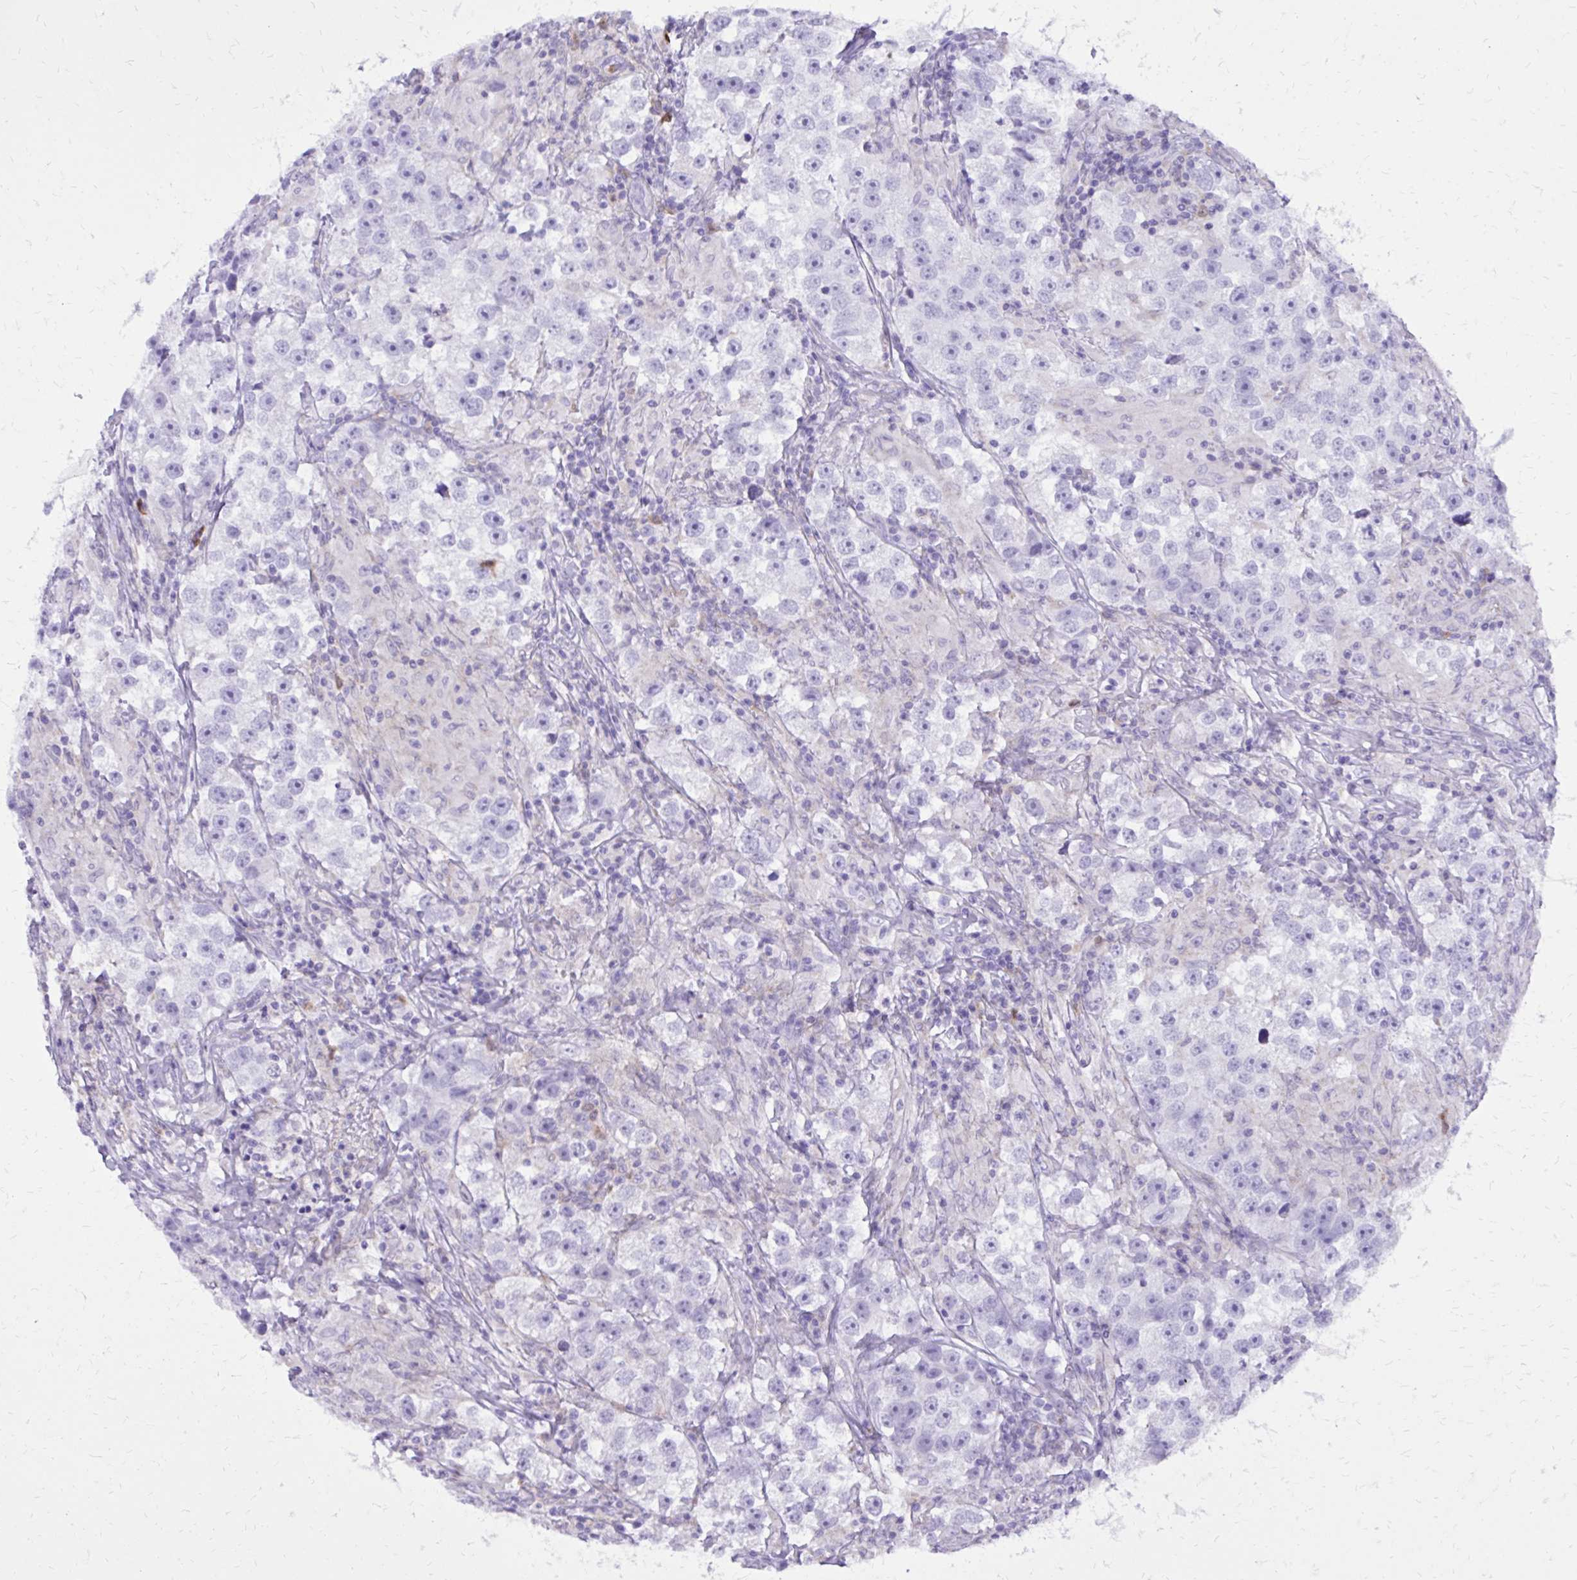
{"staining": {"intensity": "negative", "quantity": "none", "location": "none"}, "tissue": "testis cancer", "cell_type": "Tumor cells", "image_type": "cancer", "snomed": [{"axis": "morphology", "description": "Seminoma, NOS"}, {"axis": "topography", "description": "Testis"}], "caption": "Testis cancer (seminoma) was stained to show a protein in brown. There is no significant expression in tumor cells. (DAB (3,3'-diaminobenzidine) IHC with hematoxylin counter stain).", "gene": "CAT", "patient": {"sex": "male", "age": 46}}